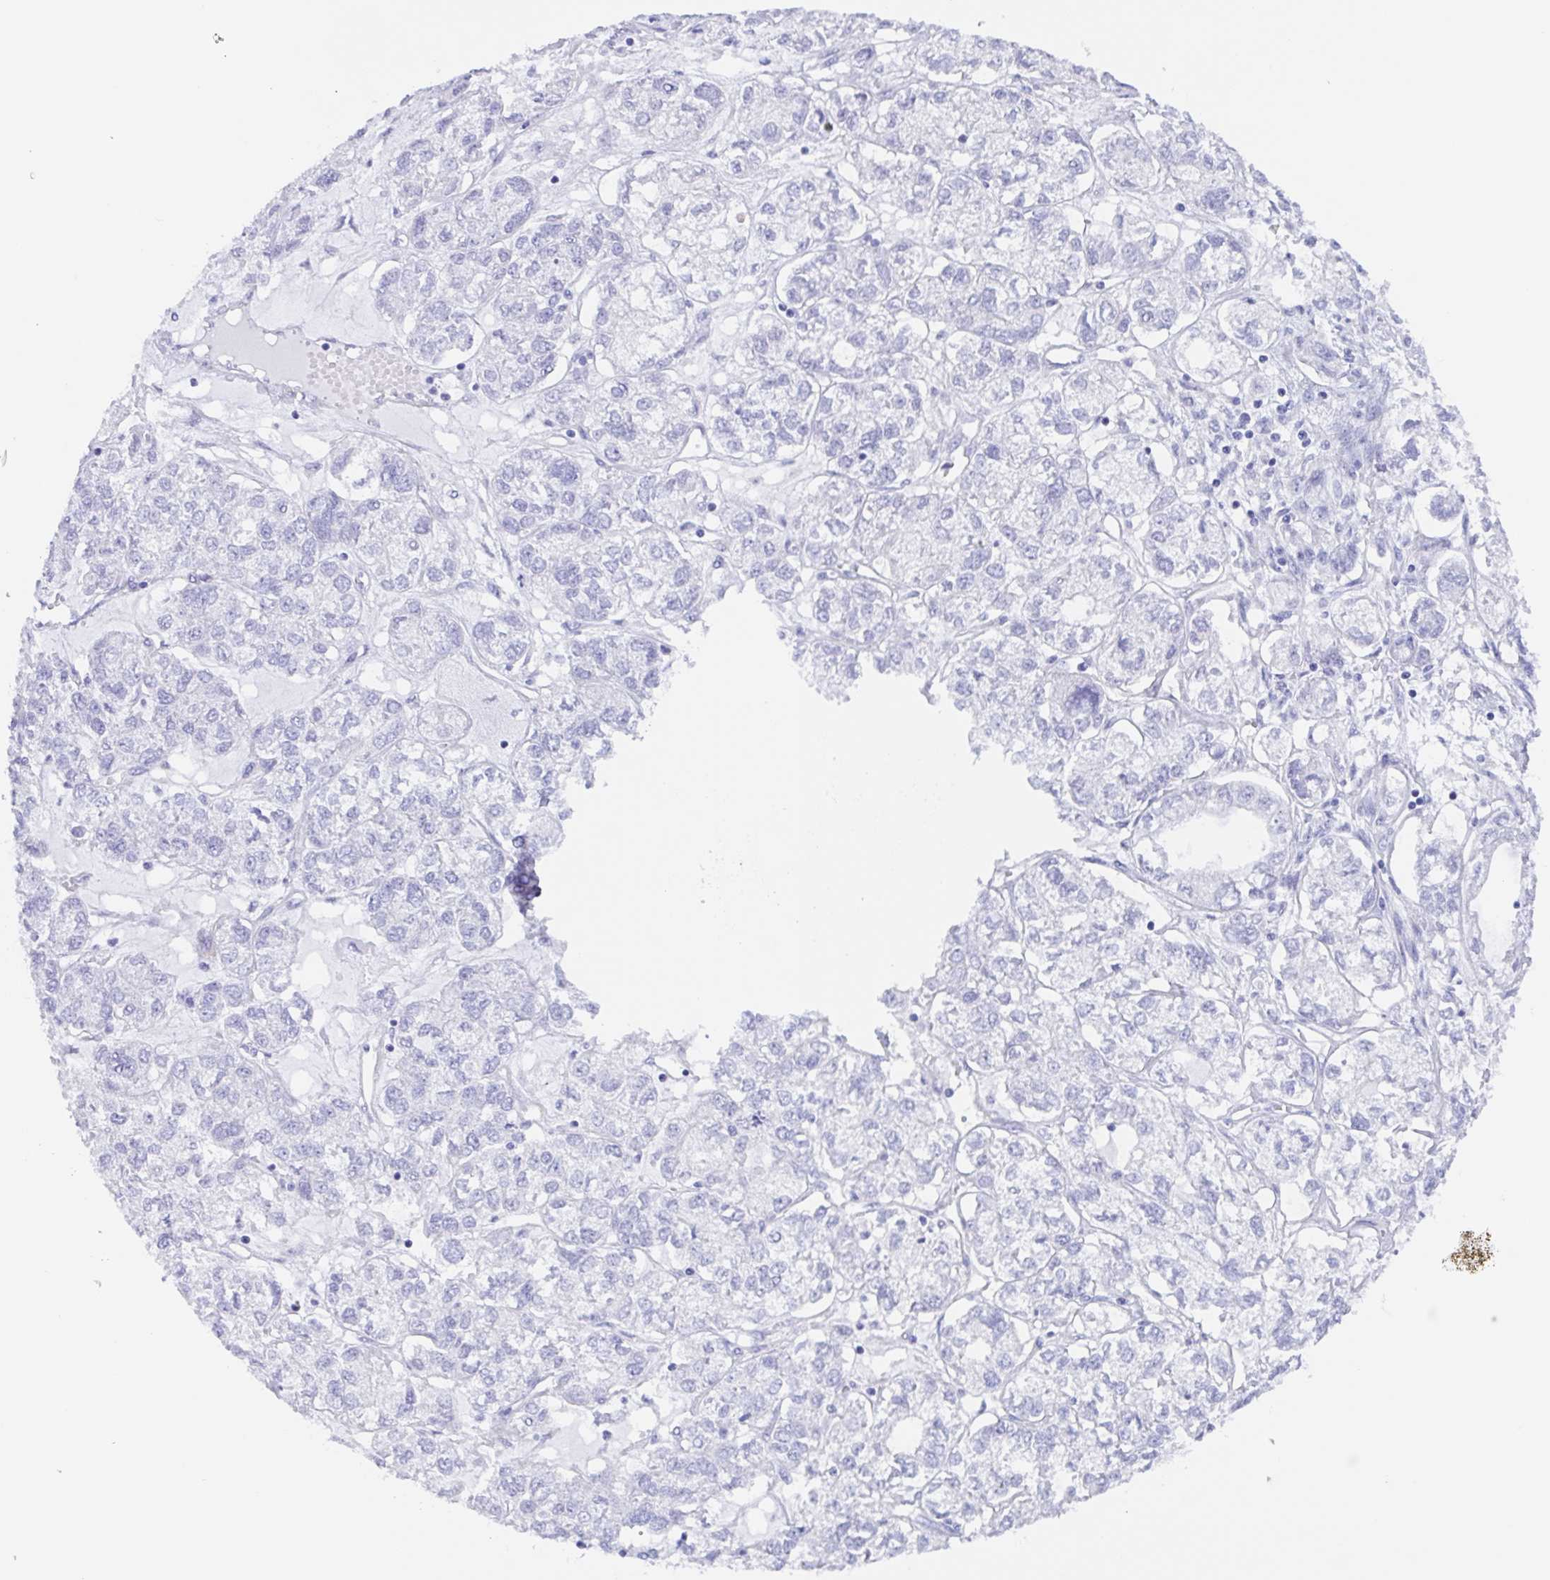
{"staining": {"intensity": "negative", "quantity": "none", "location": "none"}, "tissue": "ovarian cancer", "cell_type": "Tumor cells", "image_type": "cancer", "snomed": [{"axis": "morphology", "description": "Carcinoma, endometroid"}, {"axis": "topography", "description": "Ovary"}], "caption": "Immunohistochemistry (IHC) of human ovarian cancer displays no positivity in tumor cells.", "gene": "MUCL3", "patient": {"sex": "female", "age": 64}}